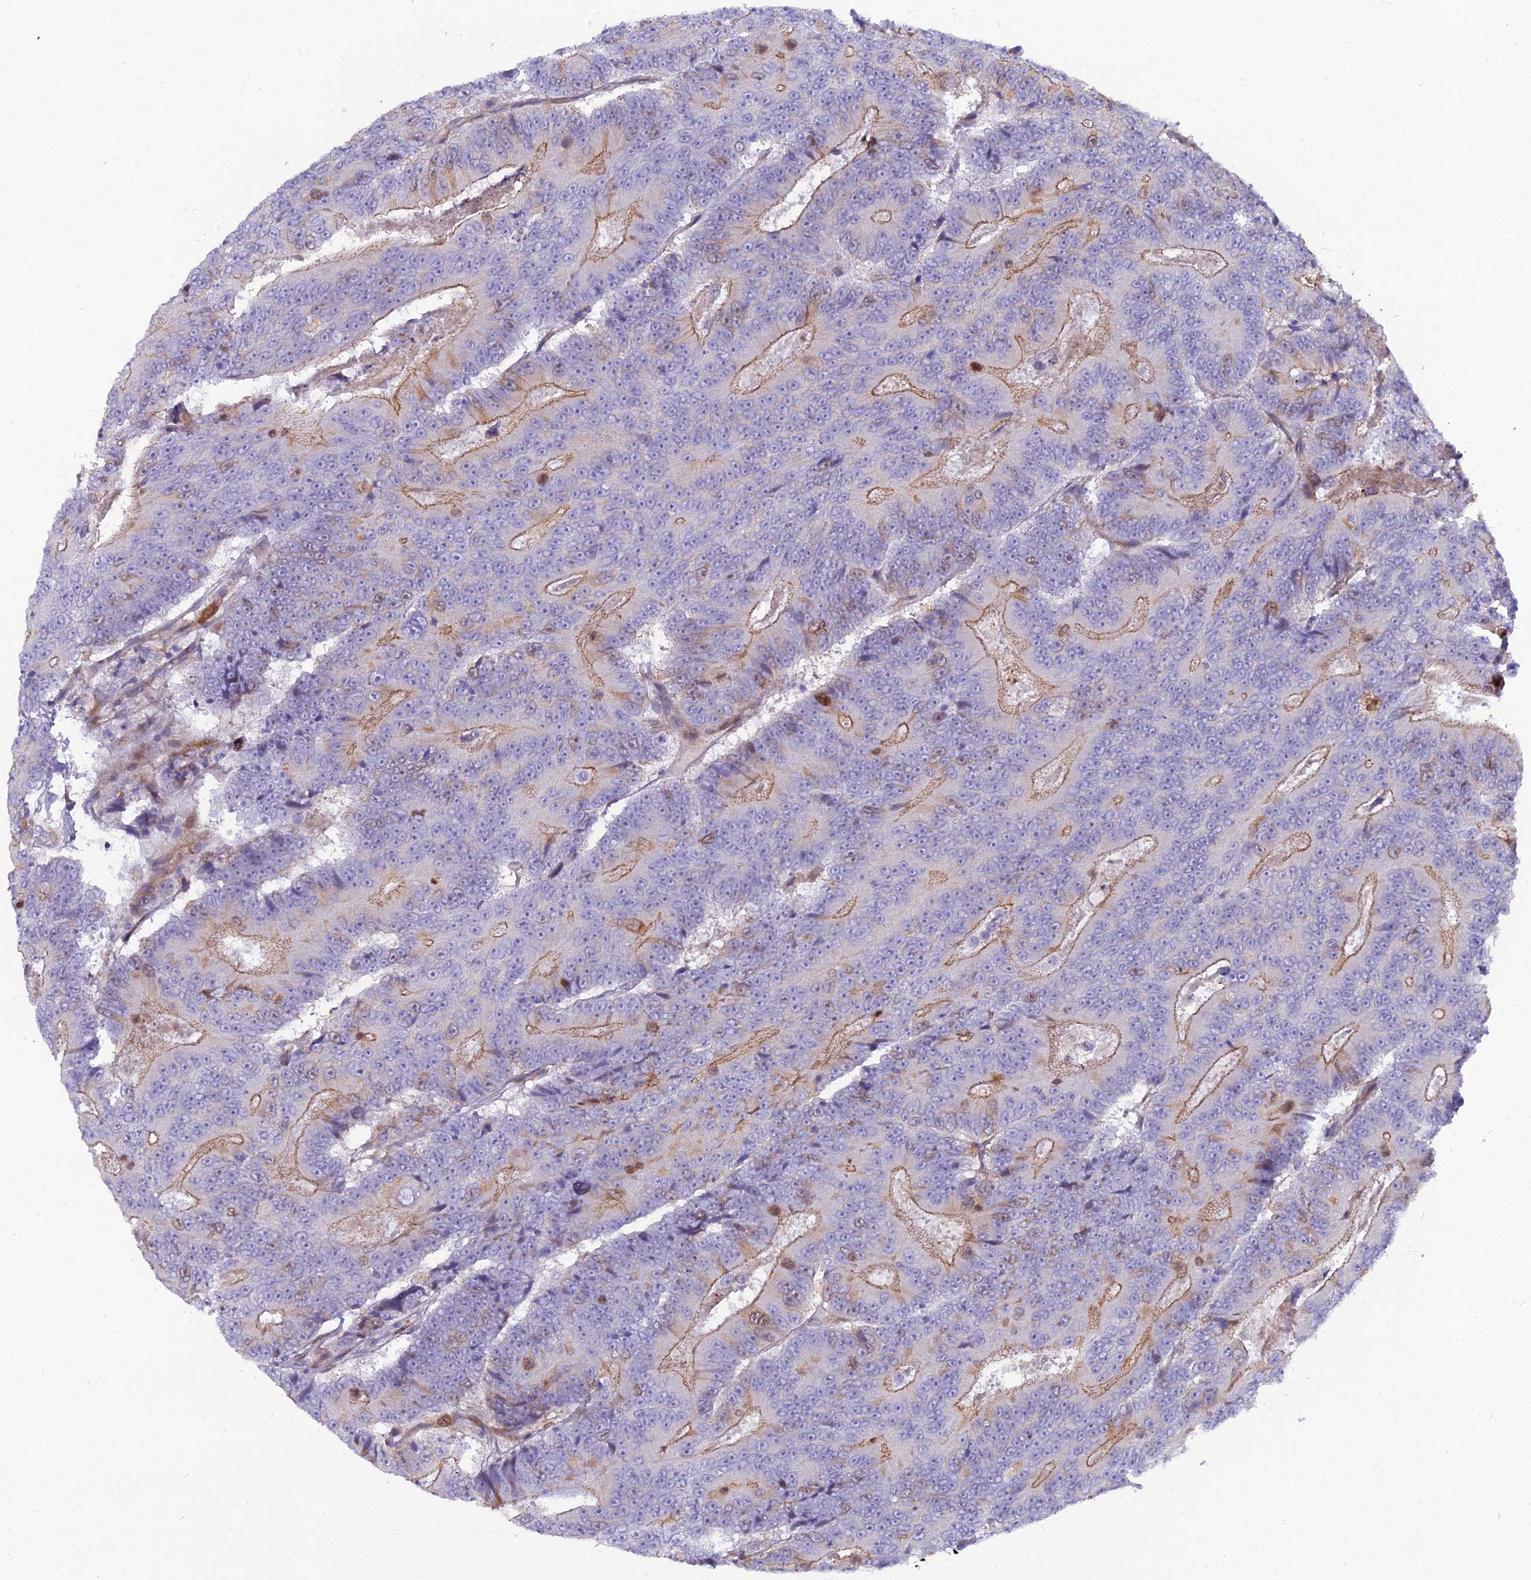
{"staining": {"intensity": "moderate", "quantity": "25%-75%", "location": "cytoplasmic/membranous"}, "tissue": "colorectal cancer", "cell_type": "Tumor cells", "image_type": "cancer", "snomed": [{"axis": "morphology", "description": "Adenocarcinoma, NOS"}, {"axis": "topography", "description": "Colon"}], "caption": "A photomicrograph of human colorectal adenocarcinoma stained for a protein demonstrates moderate cytoplasmic/membranous brown staining in tumor cells.", "gene": "NUSAP1", "patient": {"sex": "male", "age": 83}}